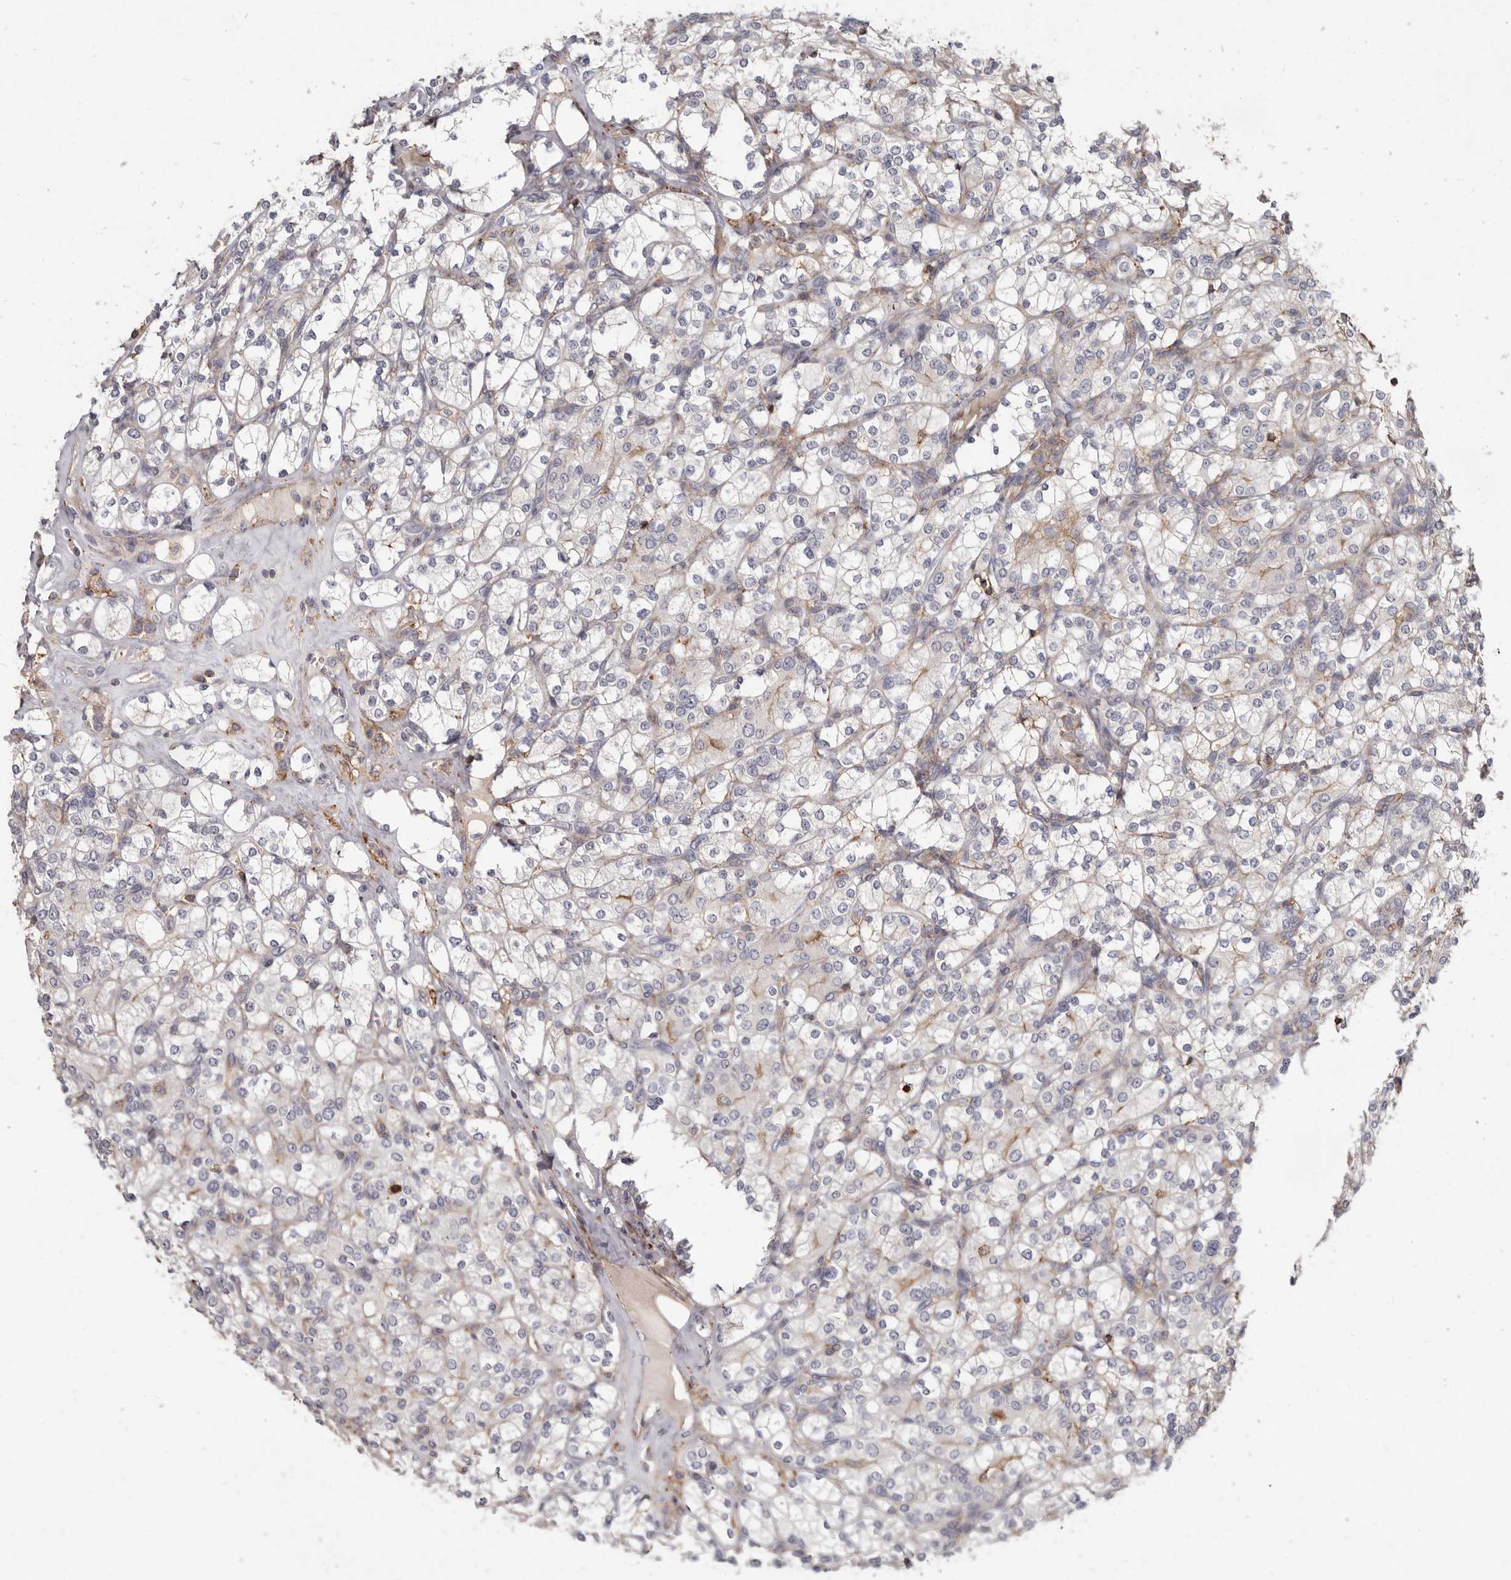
{"staining": {"intensity": "weak", "quantity": "<25%", "location": "cytoplasmic/membranous"}, "tissue": "renal cancer", "cell_type": "Tumor cells", "image_type": "cancer", "snomed": [{"axis": "morphology", "description": "Adenocarcinoma, NOS"}, {"axis": "topography", "description": "Kidney"}], "caption": "IHC photomicrograph of renal adenocarcinoma stained for a protein (brown), which displays no staining in tumor cells.", "gene": "KIF26B", "patient": {"sex": "male", "age": 77}}